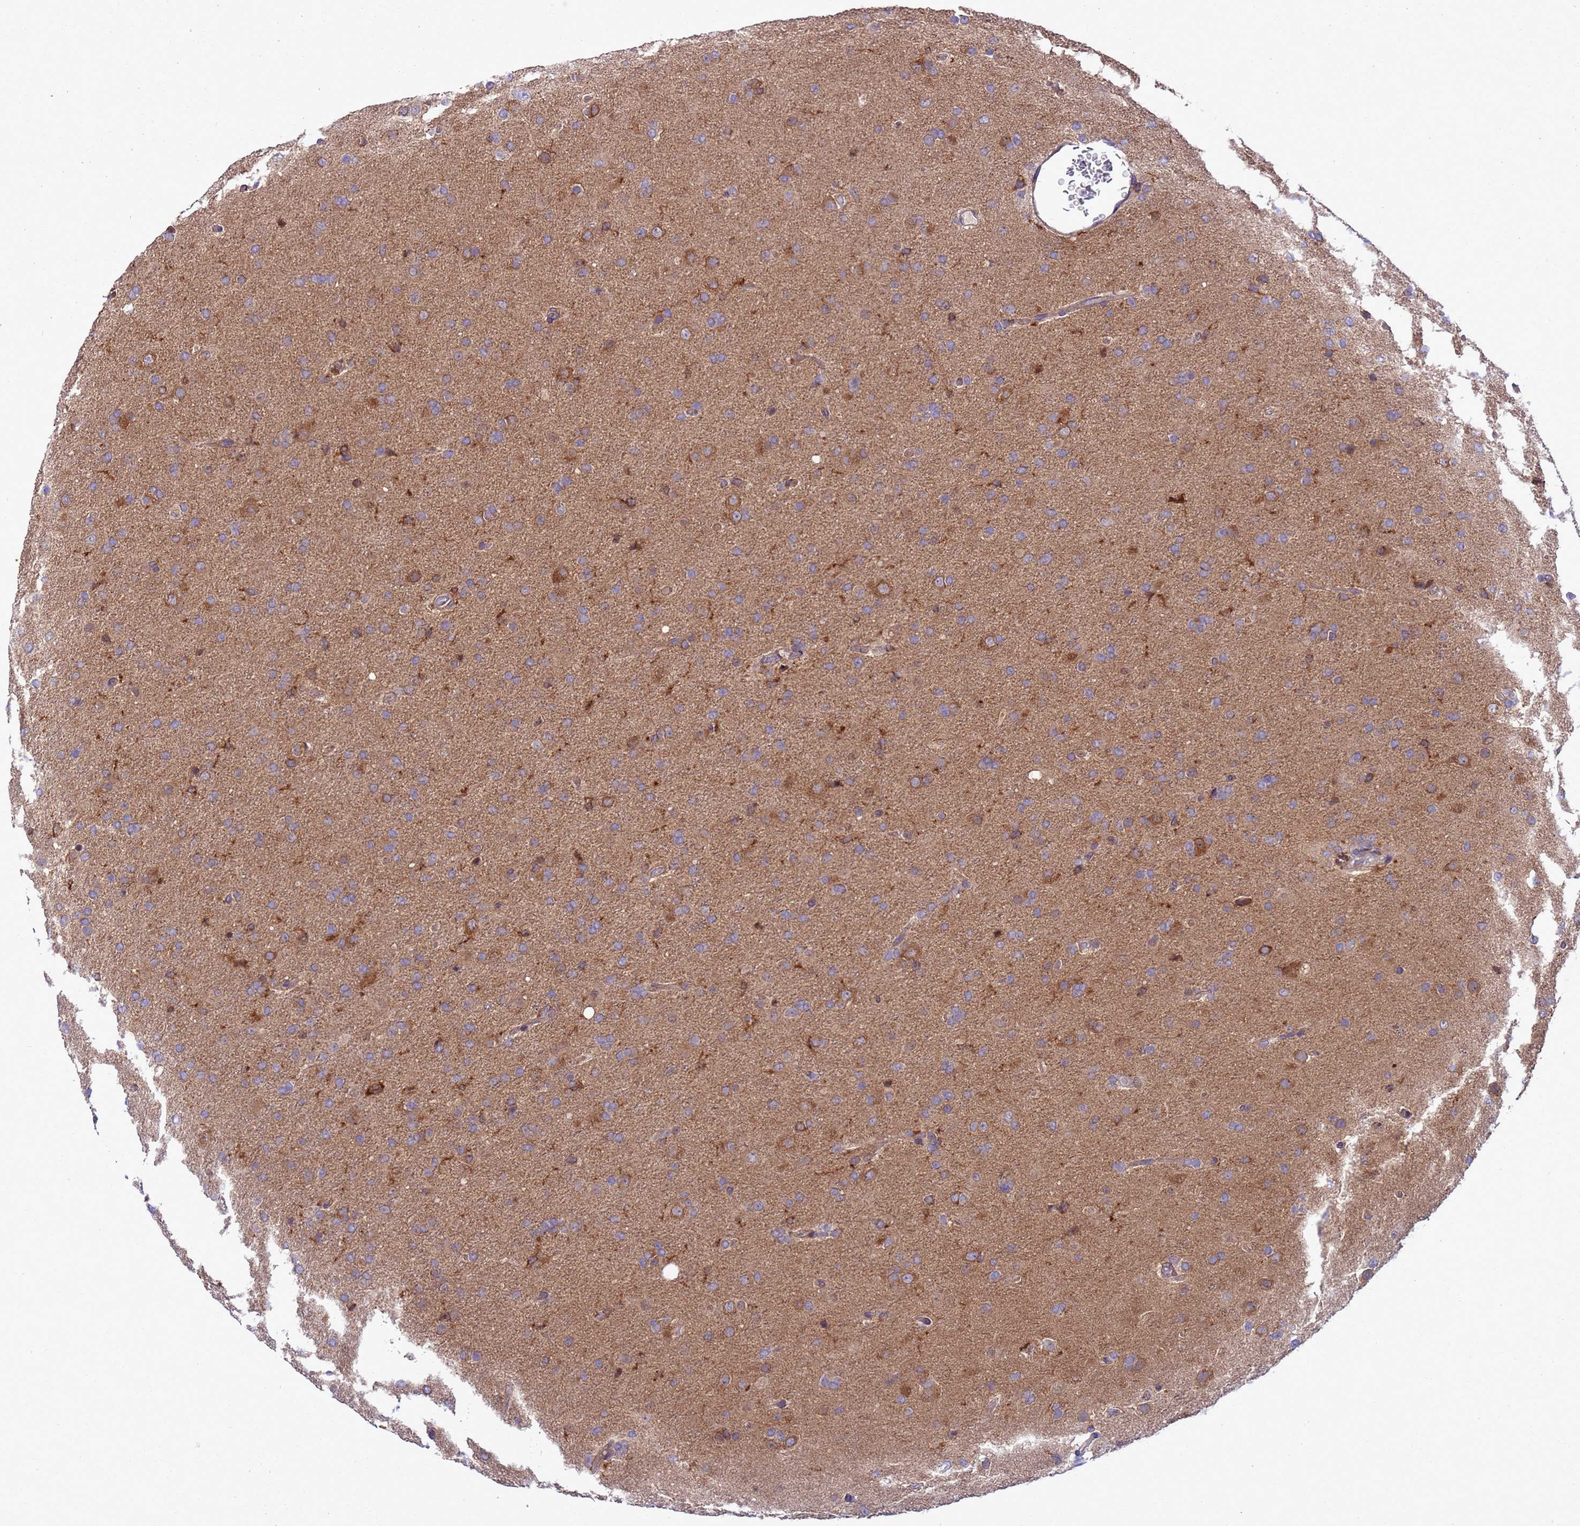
{"staining": {"intensity": "weak", "quantity": "<25%", "location": "cytoplasmic/membranous"}, "tissue": "glioma", "cell_type": "Tumor cells", "image_type": "cancer", "snomed": [{"axis": "morphology", "description": "Glioma, malignant, Low grade"}, {"axis": "topography", "description": "Brain"}], "caption": "Human malignant glioma (low-grade) stained for a protein using immunohistochemistry (IHC) displays no positivity in tumor cells.", "gene": "ARHGAP12", "patient": {"sex": "male", "age": 65}}